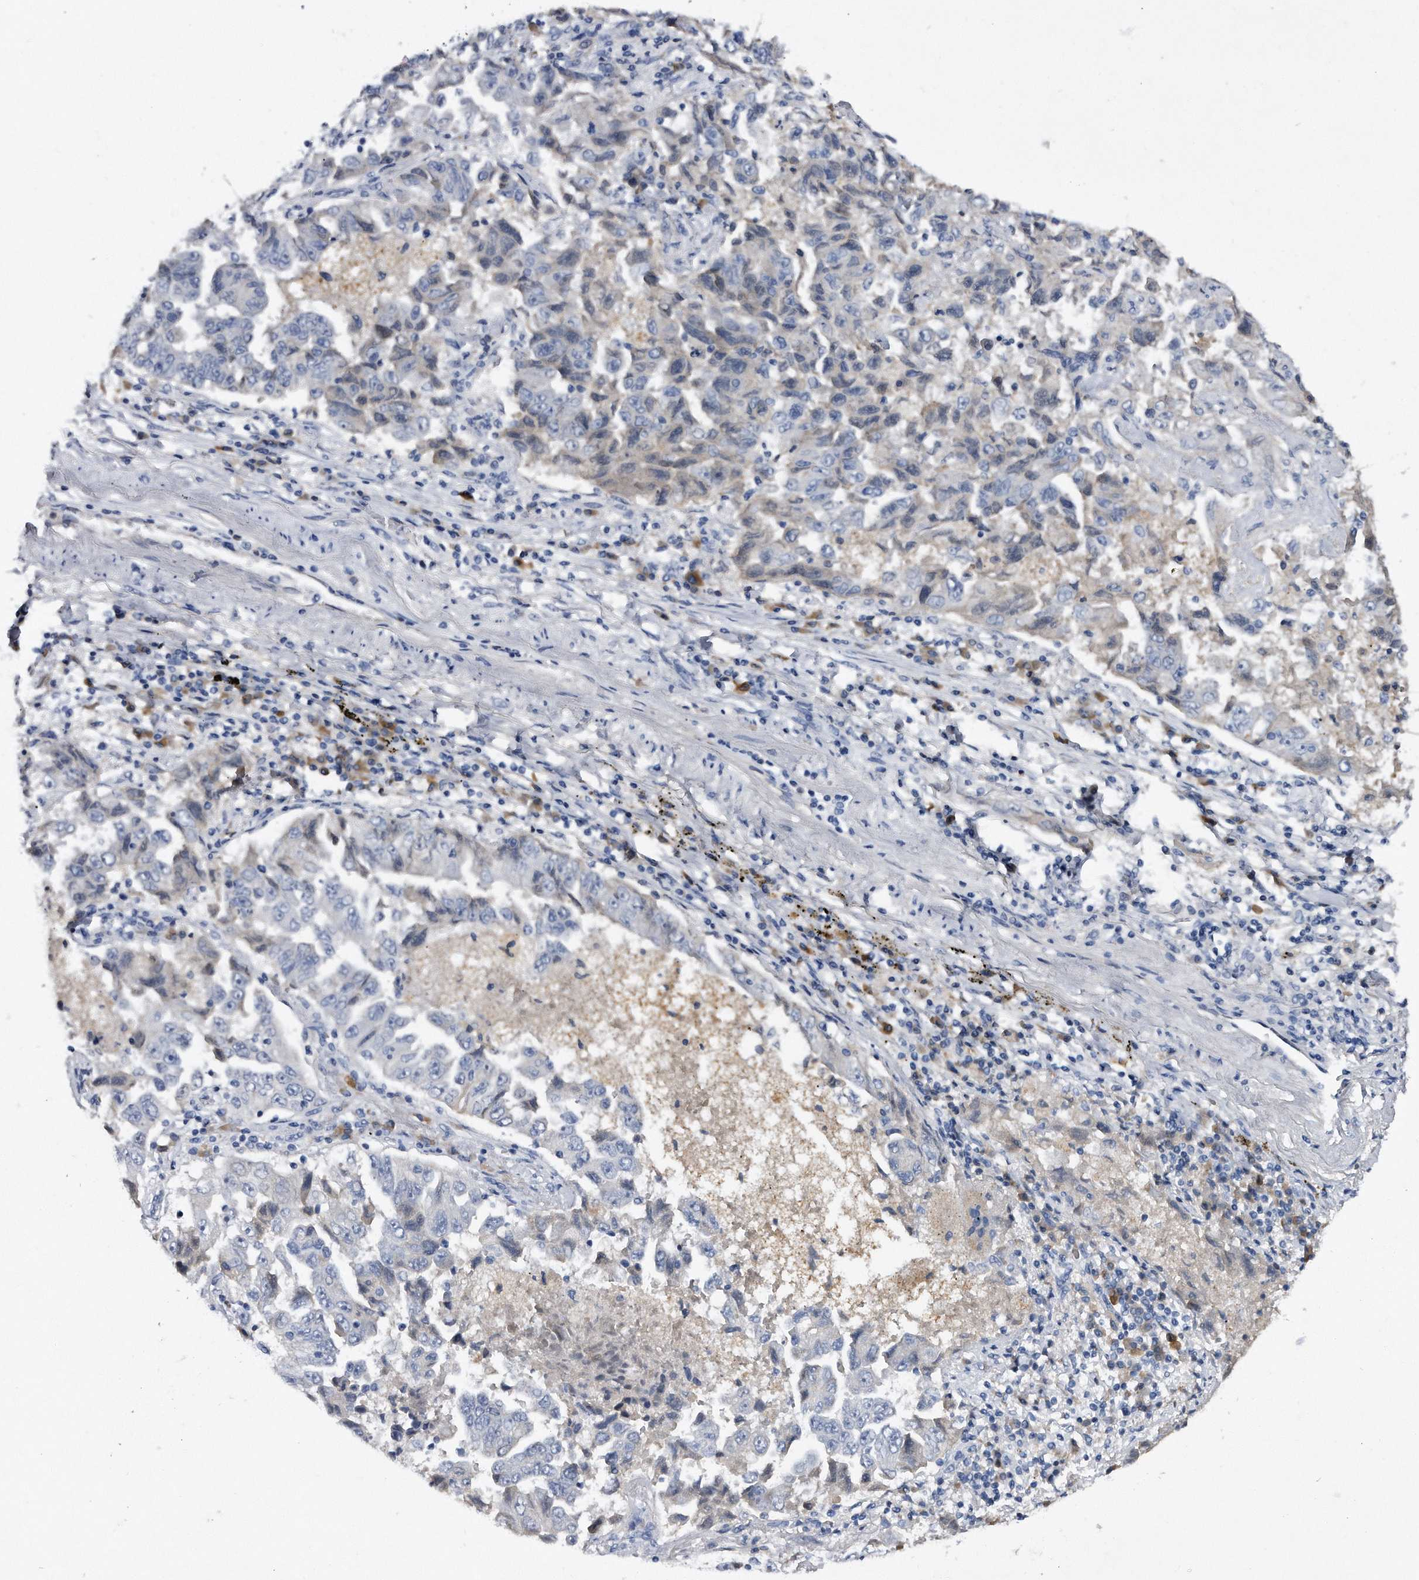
{"staining": {"intensity": "negative", "quantity": "none", "location": "none"}, "tissue": "lung cancer", "cell_type": "Tumor cells", "image_type": "cancer", "snomed": [{"axis": "morphology", "description": "Adenocarcinoma, NOS"}, {"axis": "topography", "description": "Lung"}], "caption": "The IHC micrograph has no significant staining in tumor cells of adenocarcinoma (lung) tissue.", "gene": "ASNS", "patient": {"sex": "female", "age": 51}}